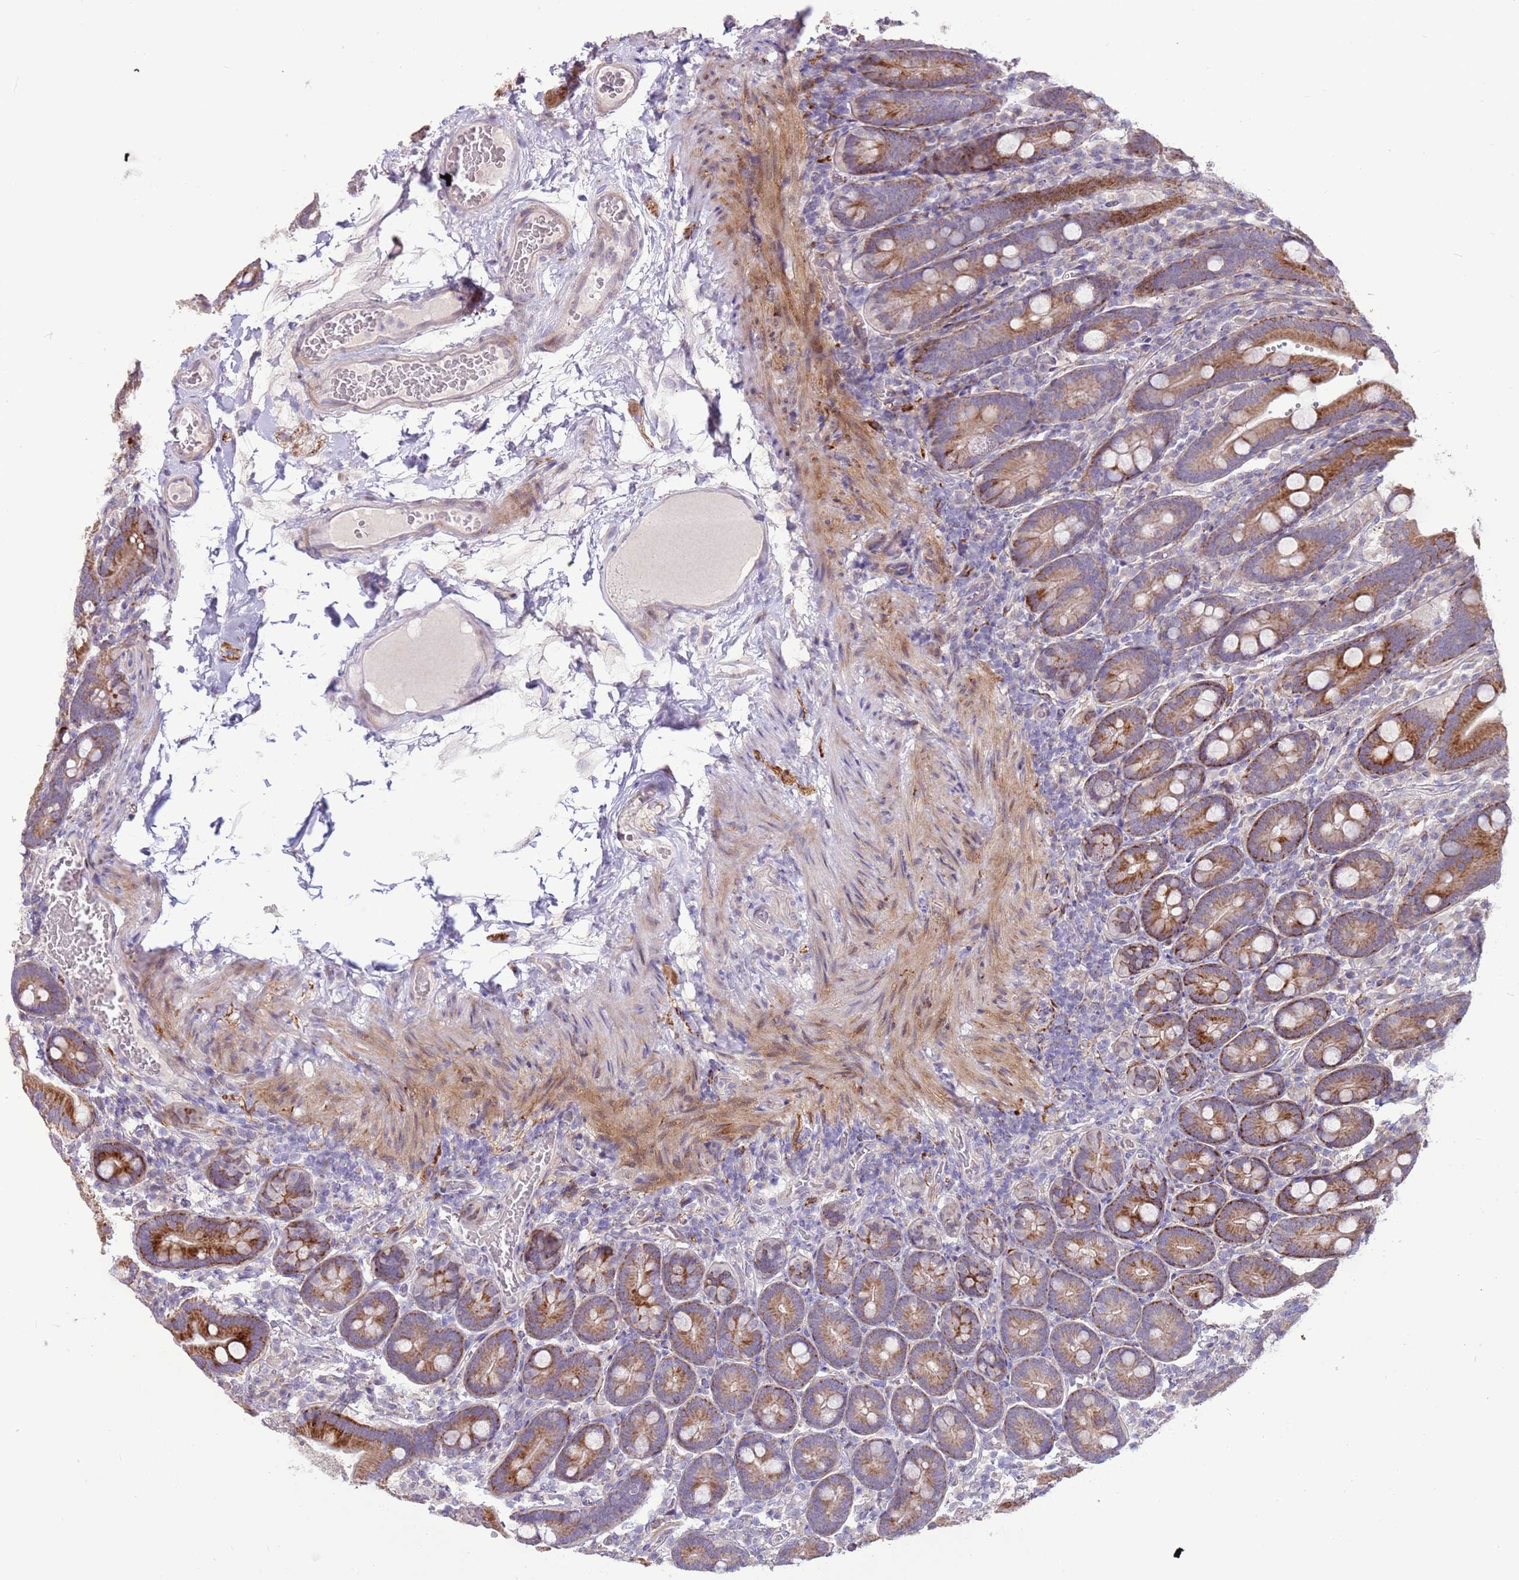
{"staining": {"intensity": "strong", "quantity": "25%-75%", "location": "cytoplasmic/membranous"}, "tissue": "duodenum", "cell_type": "Glandular cells", "image_type": "normal", "snomed": [{"axis": "morphology", "description": "Normal tissue, NOS"}, {"axis": "topography", "description": "Duodenum"}], "caption": "Normal duodenum reveals strong cytoplasmic/membranous positivity in approximately 25%-75% of glandular cells, visualized by immunohistochemistry.", "gene": "LGI4", "patient": {"sex": "female", "age": 62}}